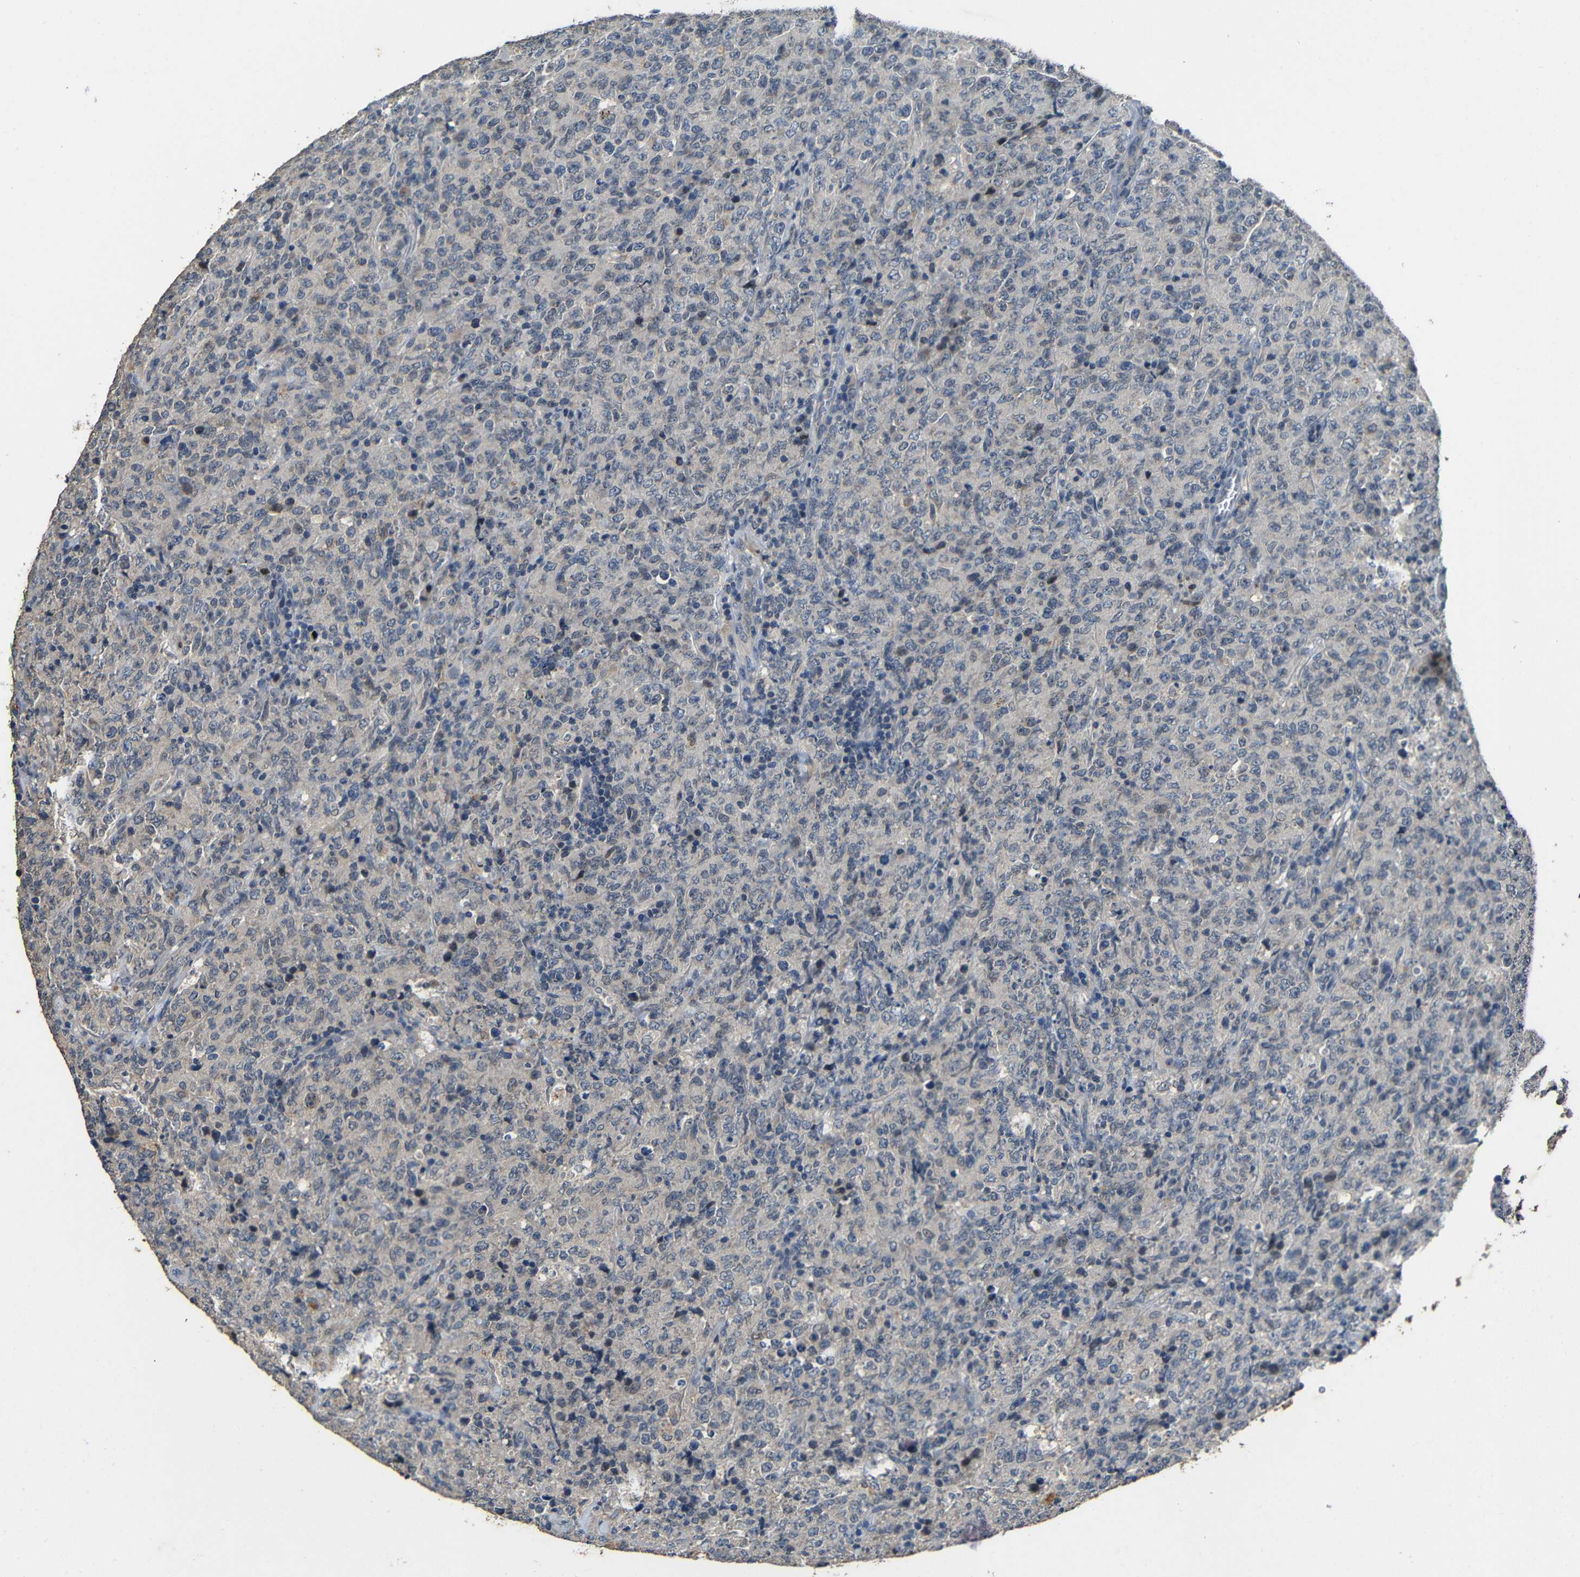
{"staining": {"intensity": "negative", "quantity": "none", "location": "none"}, "tissue": "lymphoma", "cell_type": "Tumor cells", "image_type": "cancer", "snomed": [{"axis": "morphology", "description": "Malignant lymphoma, non-Hodgkin's type, High grade"}, {"axis": "topography", "description": "Tonsil"}], "caption": "This is an IHC histopathology image of lymphoma. There is no positivity in tumor cells.", "gene": "C6orf89", "patient": {"sex": "female", "age": 36}}